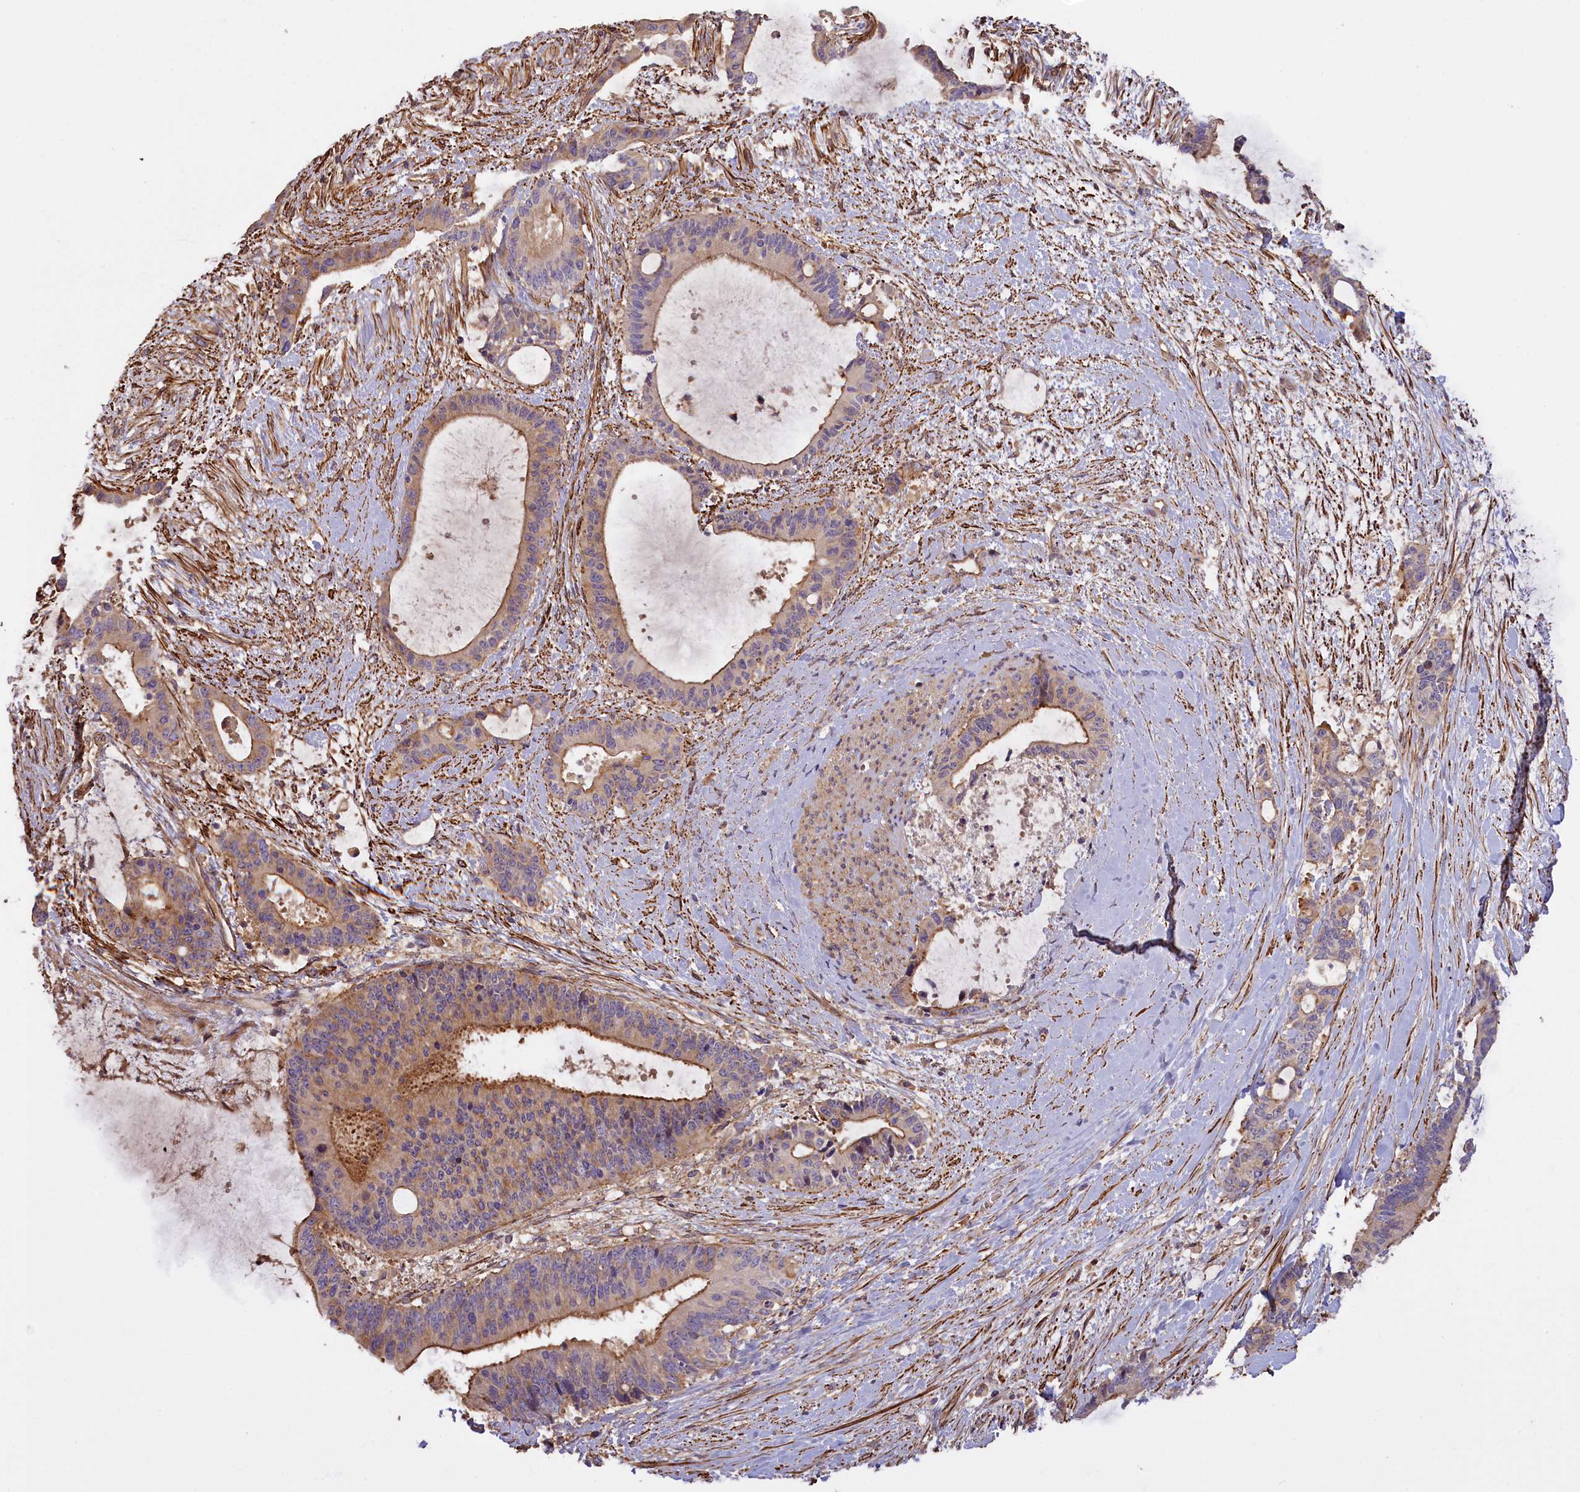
{"staining": {"intensity": "moderate", "quantity": "<25%", "location": "cytoplasmic/membranous"}, "tissue": "liver cancer", "cell_type": "Tumor cells", "image_type": "cancer", "snomed": [{"axis": "morphology", "description": "Normal tissue, NOS"}, {"axis": "morphology", "description": "Cholangiocarcinoma"}, {"axis": "topography", "description": "Liver"}, {"axis": "topography", "description": "Peripheral nerve tissue"}], "caption": "Immunohistochemical staining of liver cholangiocarcinoma shows moderate cytoplasmic/membranous protein expression in about <25% of tumor cells.", "gene": "FUZ", "patient": {"sex": "female", "age": 73}}